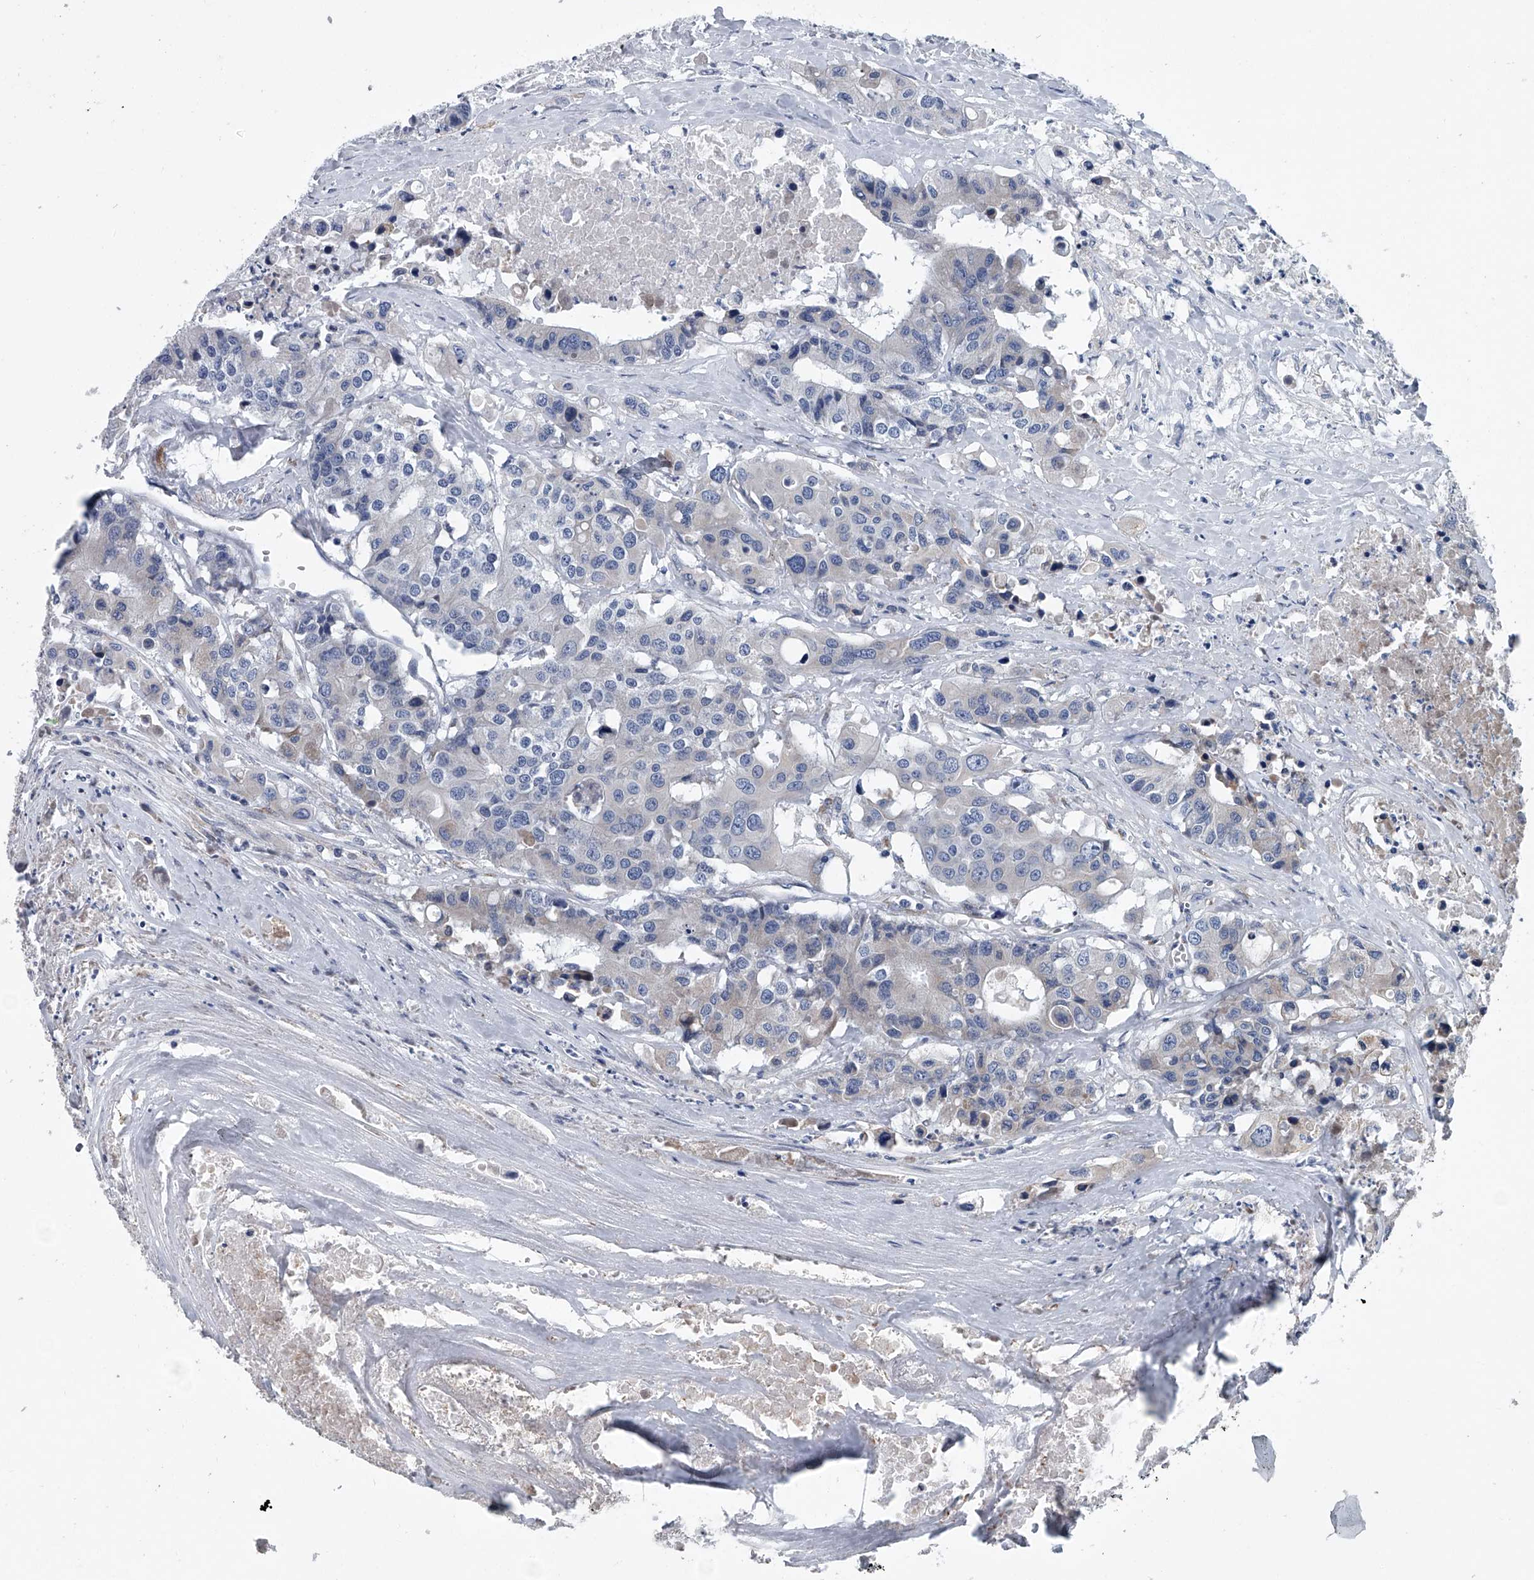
{"staining": {"intensity": "negative", "quantity": "none", "location": "none"}, "tissue": "colorectal cancer", "cell_type": "Tumor cells", "image_type": "cancer", "snomed": [{"axis": "morphology", "description": "Adenocarcinoma, NOS"}, {"axis": "topography", "description": "Colon"}], "caption": "Tumor cells show no significant positivity in colorectal cancer (adenocarcinoma). (Brightfield microscopy of DAB (3,3'-diaminobenzidine) immunohistochemistry (IHC) at high magnification).", "gene": "ABCG1", "patient": {"sex": "male", "age": 77}}